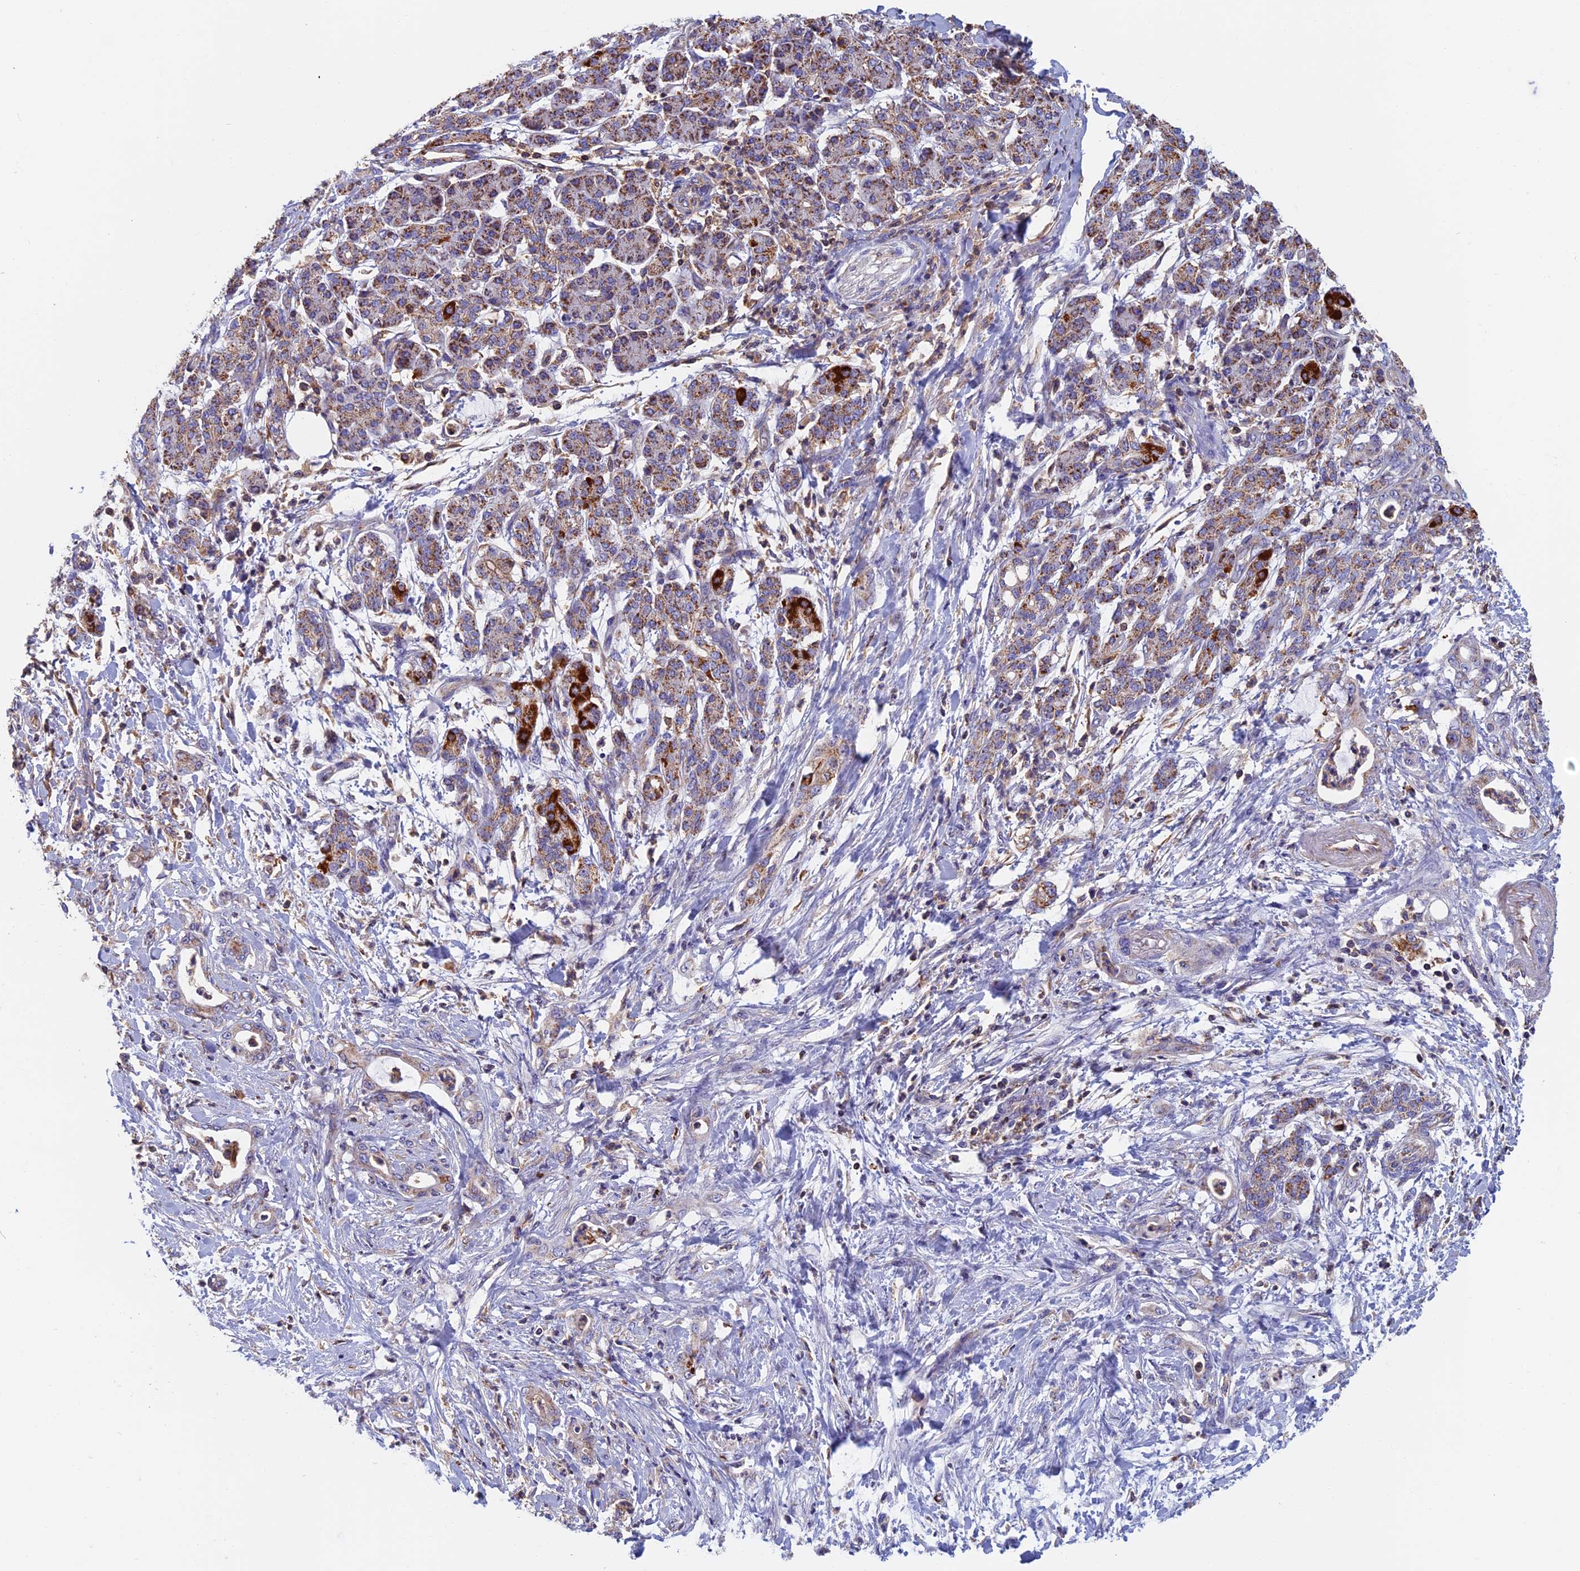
{"staining": {"intensity": "weak", "quantity": "<25%", "location": "cytoplasmic/membranous"}, "tissue": "pancreatic cancer", "cell_type": "Tumor cells", "image_type": "cancer", "snomed": [{"axis": "morphology", "description": "Normal tissue, NOS"}, {"axis": "morphology", "description": "Adenocarcinoma, NOS"}, {"axis": "topography", "description": "Pancreas"}], "caption": "Tumor cells are negative for protein expression in human adenocarcinoma (pancreatic).", "gene": "HSD17B8", "patient": {"sex": "female", "age": 55}}